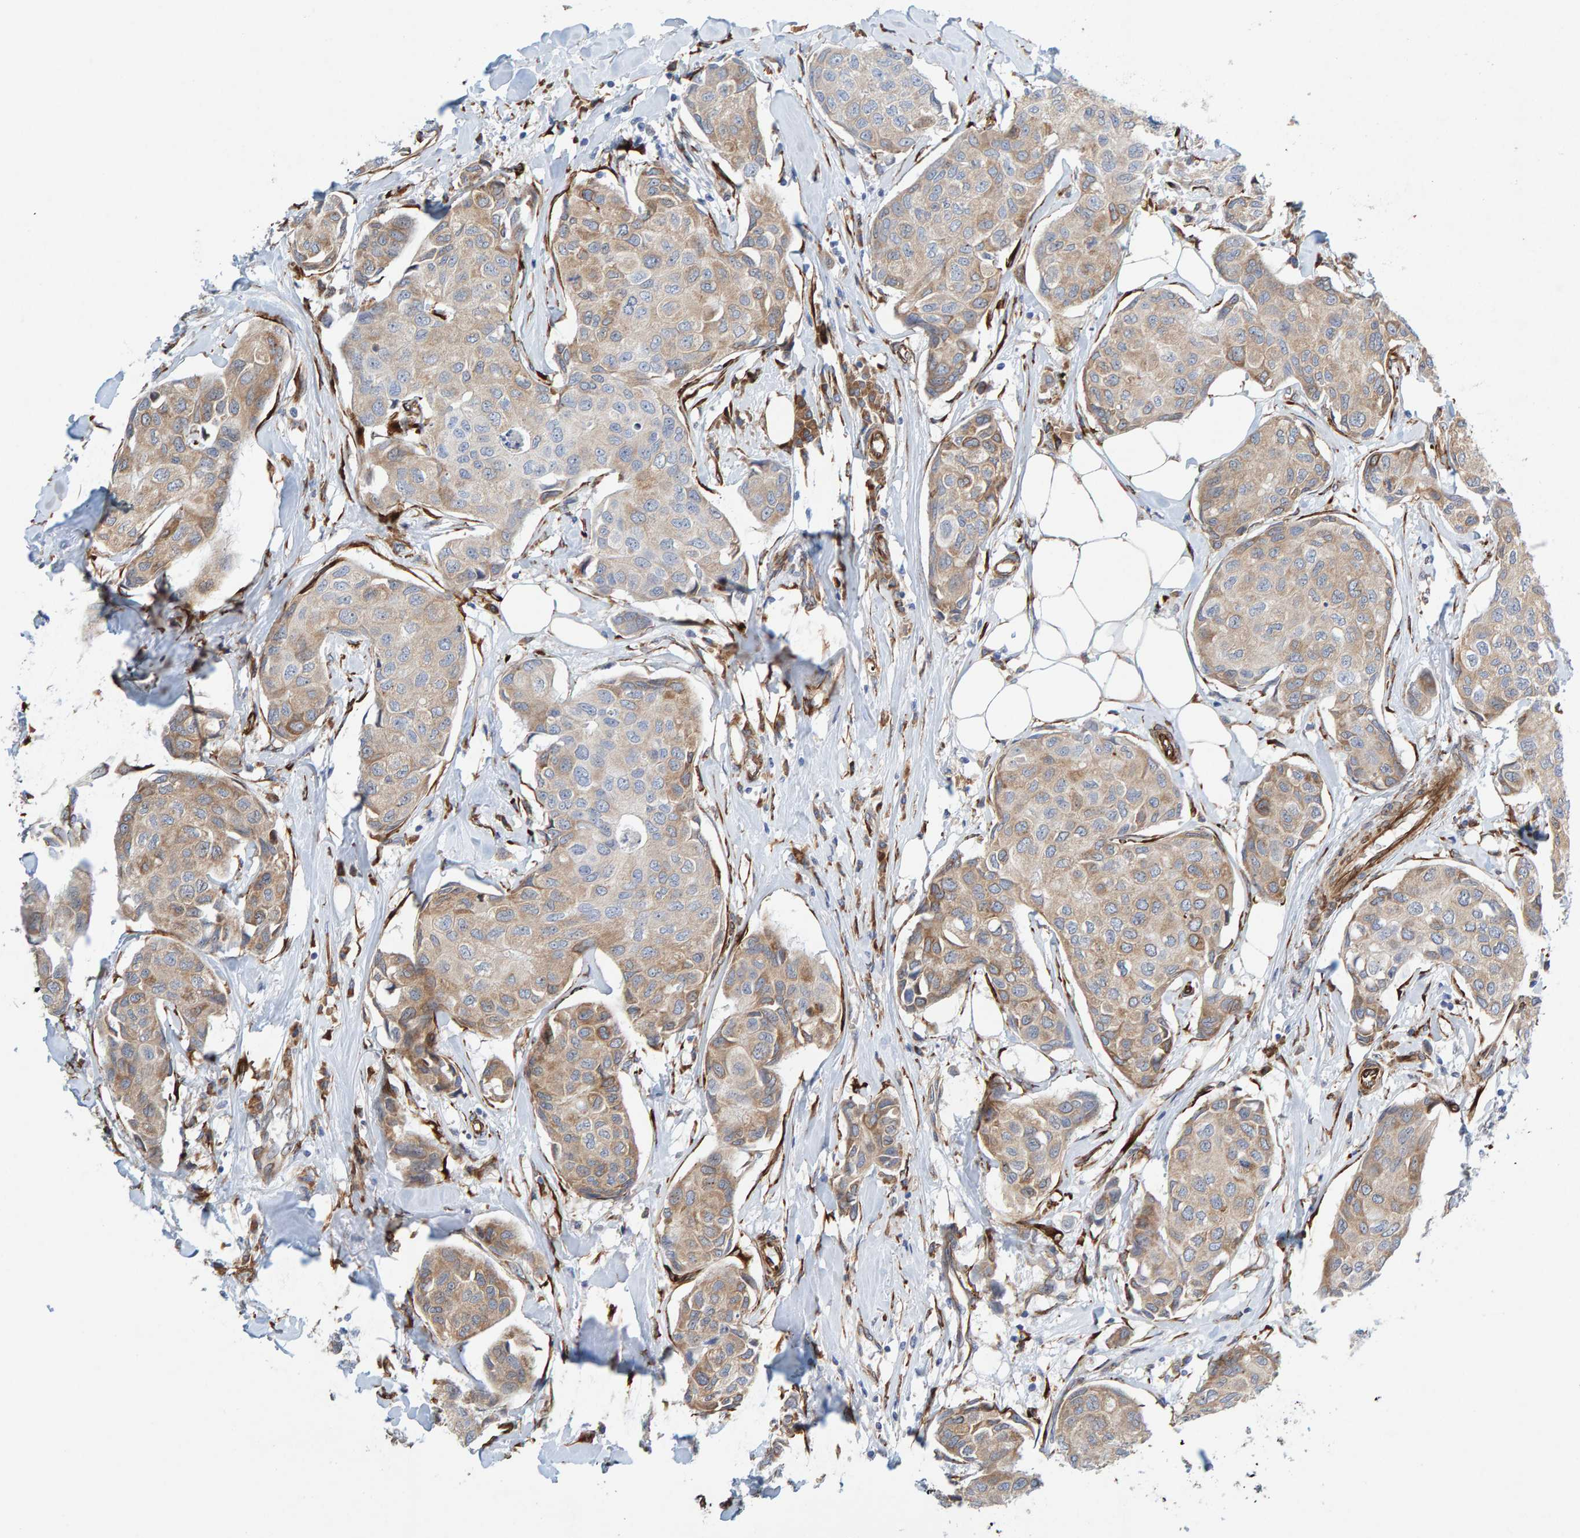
{"staining": {"intensity": "moderate", "quantity": "25%-75%", "location": "cytoplasmic/membranous"}, "tissue": "breast cancer", "cell_type": "Tumor cells", "image_type": "cancer", "snomed": [{"axis": "morphology", "description": "Duct carcinoma"}, {"axis": "topography", "description": "Breast"}], "caption": "Immunohistochemical staining of breast cancer (intraductal carcinoma) displays moderate cytoplasmic/membranous protein expression in approximately 25%-75% of tumor cells.", "gene": "MMP16", "patient": {"sex": "female", "age": 80}}